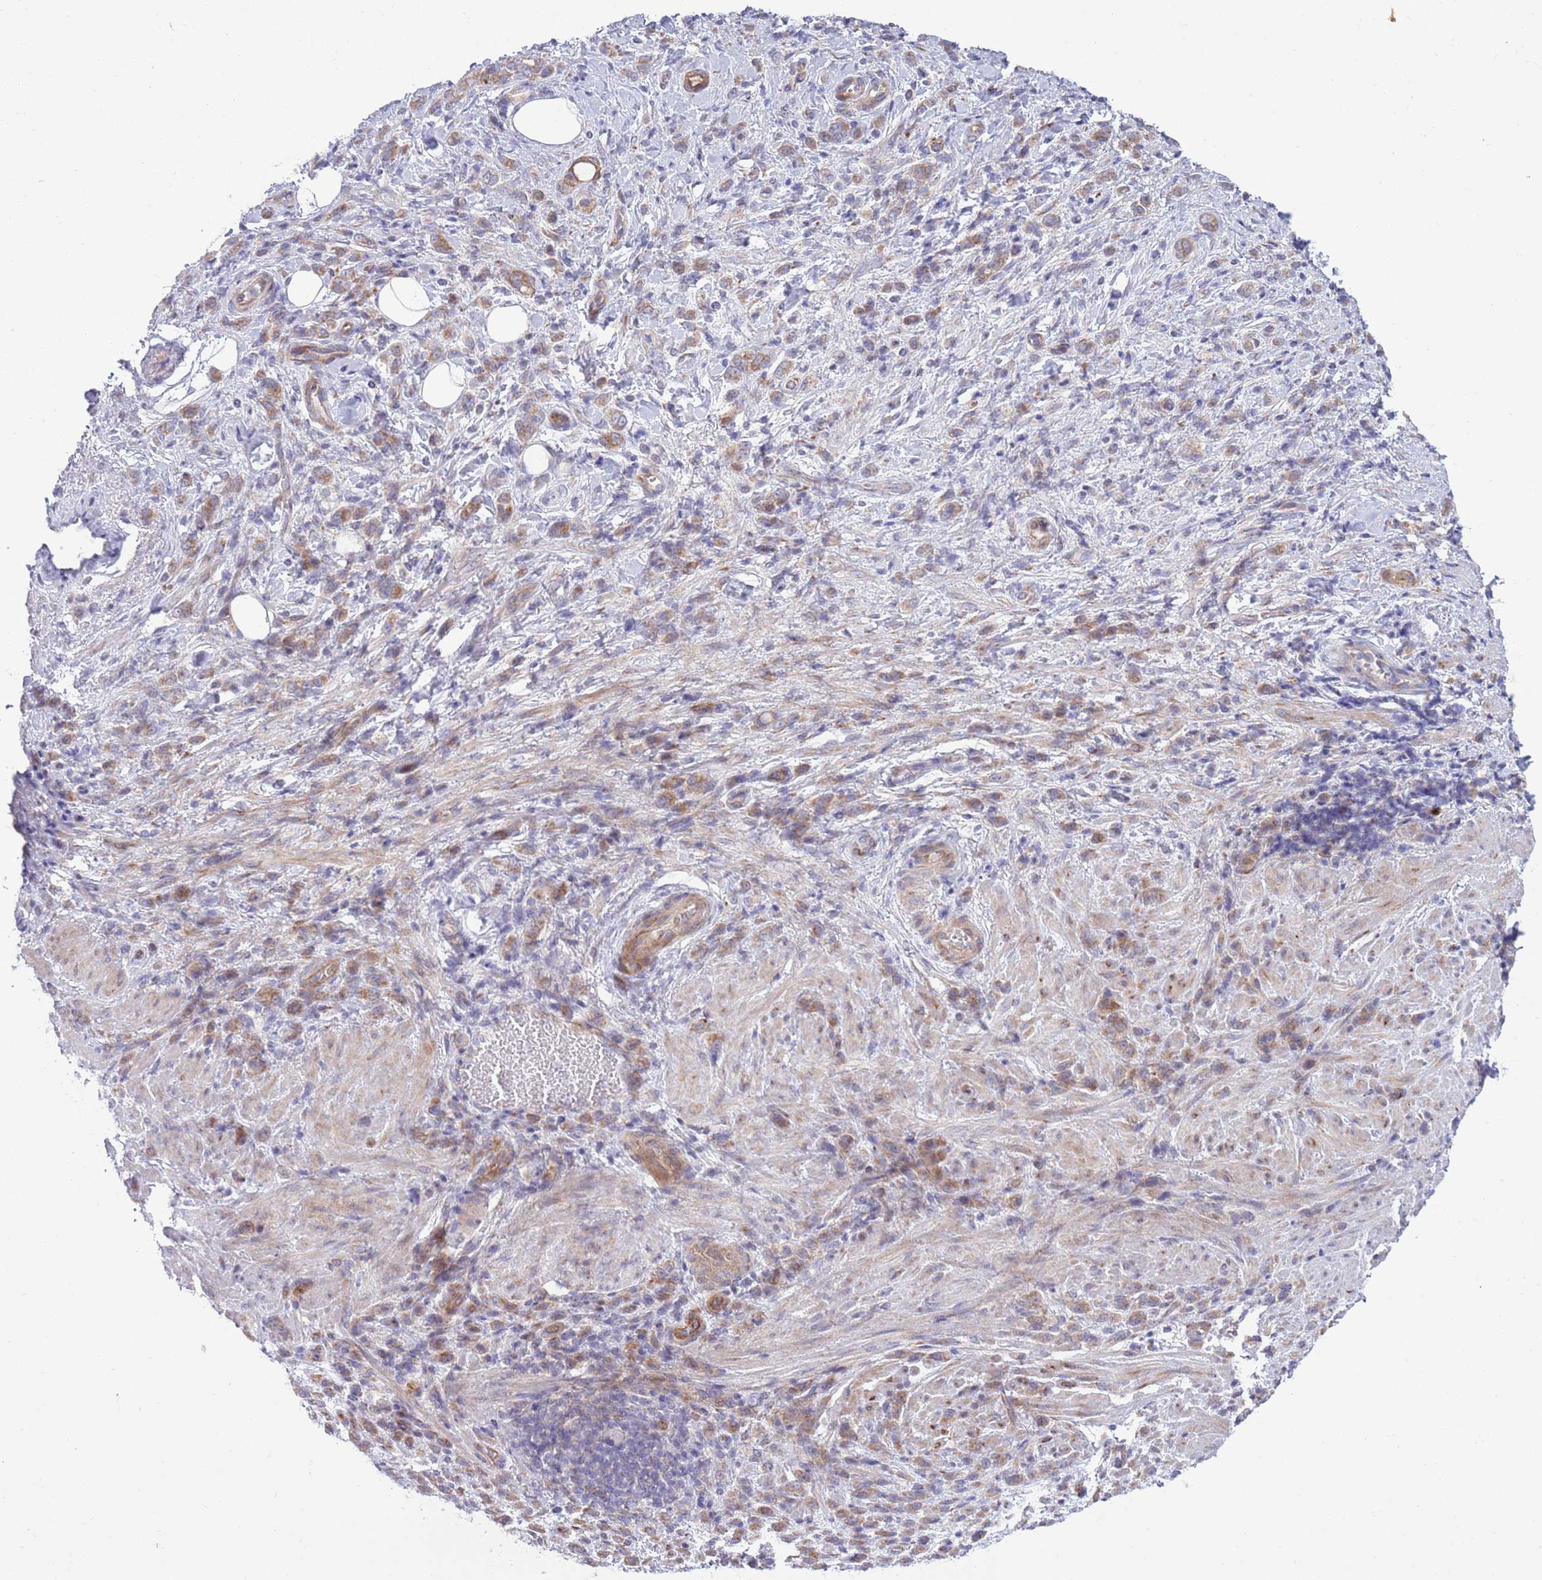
{"staining": {"intensity": "moderate", "quantity": ">75%", "location": "cytoplasmic/membranous"}, "tissue": "stomach cancer", "cell_type": "Tumor cells", "image_type": "cancer", "snomed": [{"axis": "morphology", "description": "Adenocarcinoma, NOS"}, {"axis": "topography", "description": "Stomach"}], "caption": "The image demonstrates immunohistochemical staining of stomach cancer. There is moderate cytoplasmic/membranous staining is appreciated in approximately >75% of tumor cells.", "gene": "TOMM5", "patient": {"sex": "male", "age": 77}}